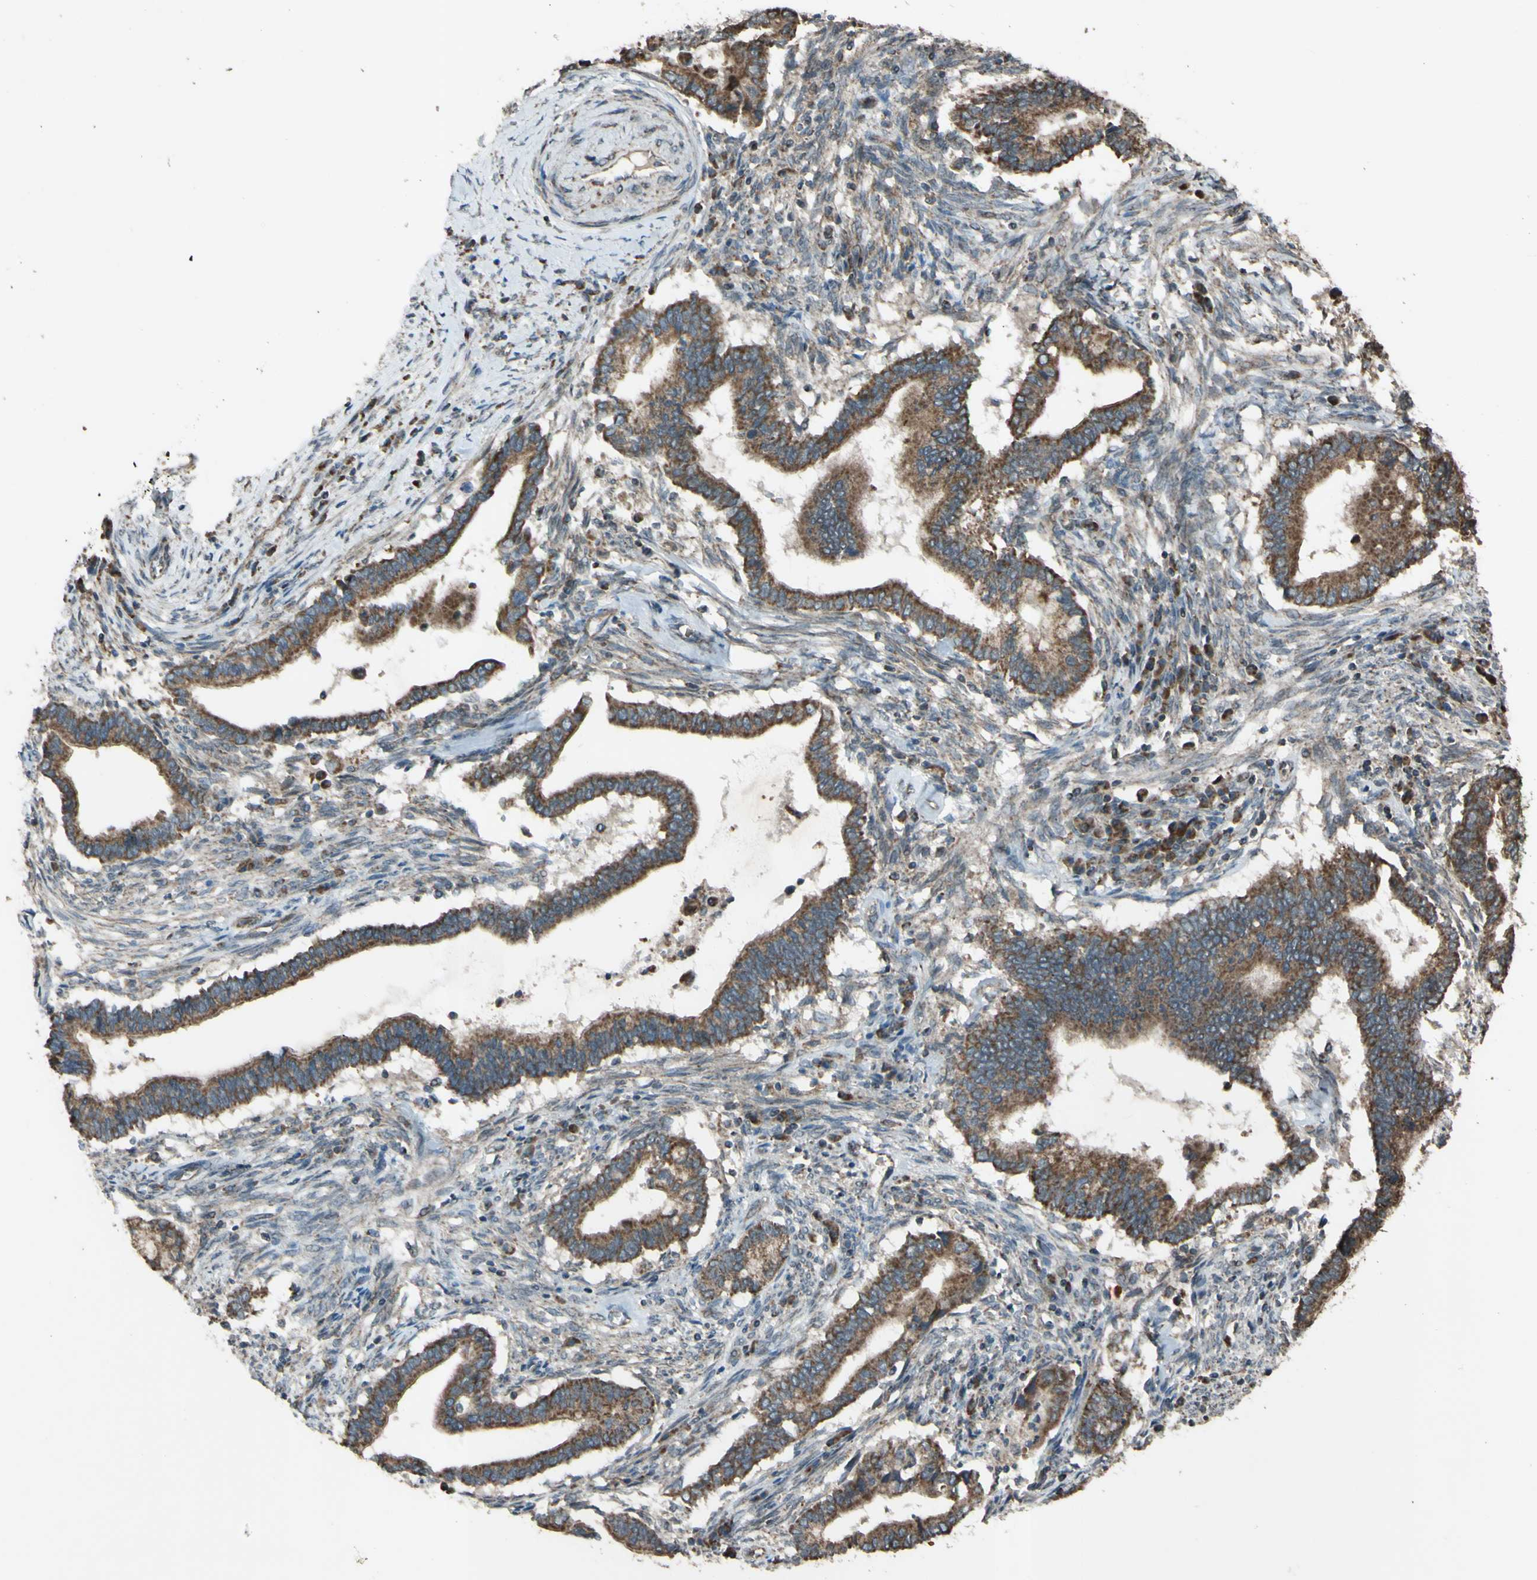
{"staining": {"intensity": "moderate", "quantity": ">75%", "location": "cytoplasmic/membranous"}, "tissue": "cervical cancer", "cell_type": "Tumor cells", "image_type": "cancer", "snomed": [{"axis": "morphology", "description": "Adenocarcinoma, NOS"}, {"axis": "topography", "description": "Cervix"}], "caption": "Cervical cancer (adenocarcinoma) was stained to show a protein in brown. There is medium levels of moderate cytoplasmic/membranous positivity in approximately >75% of tumor cells.", "gene": "ACOT8", "patient": {"sex": "female", "age": 44}}